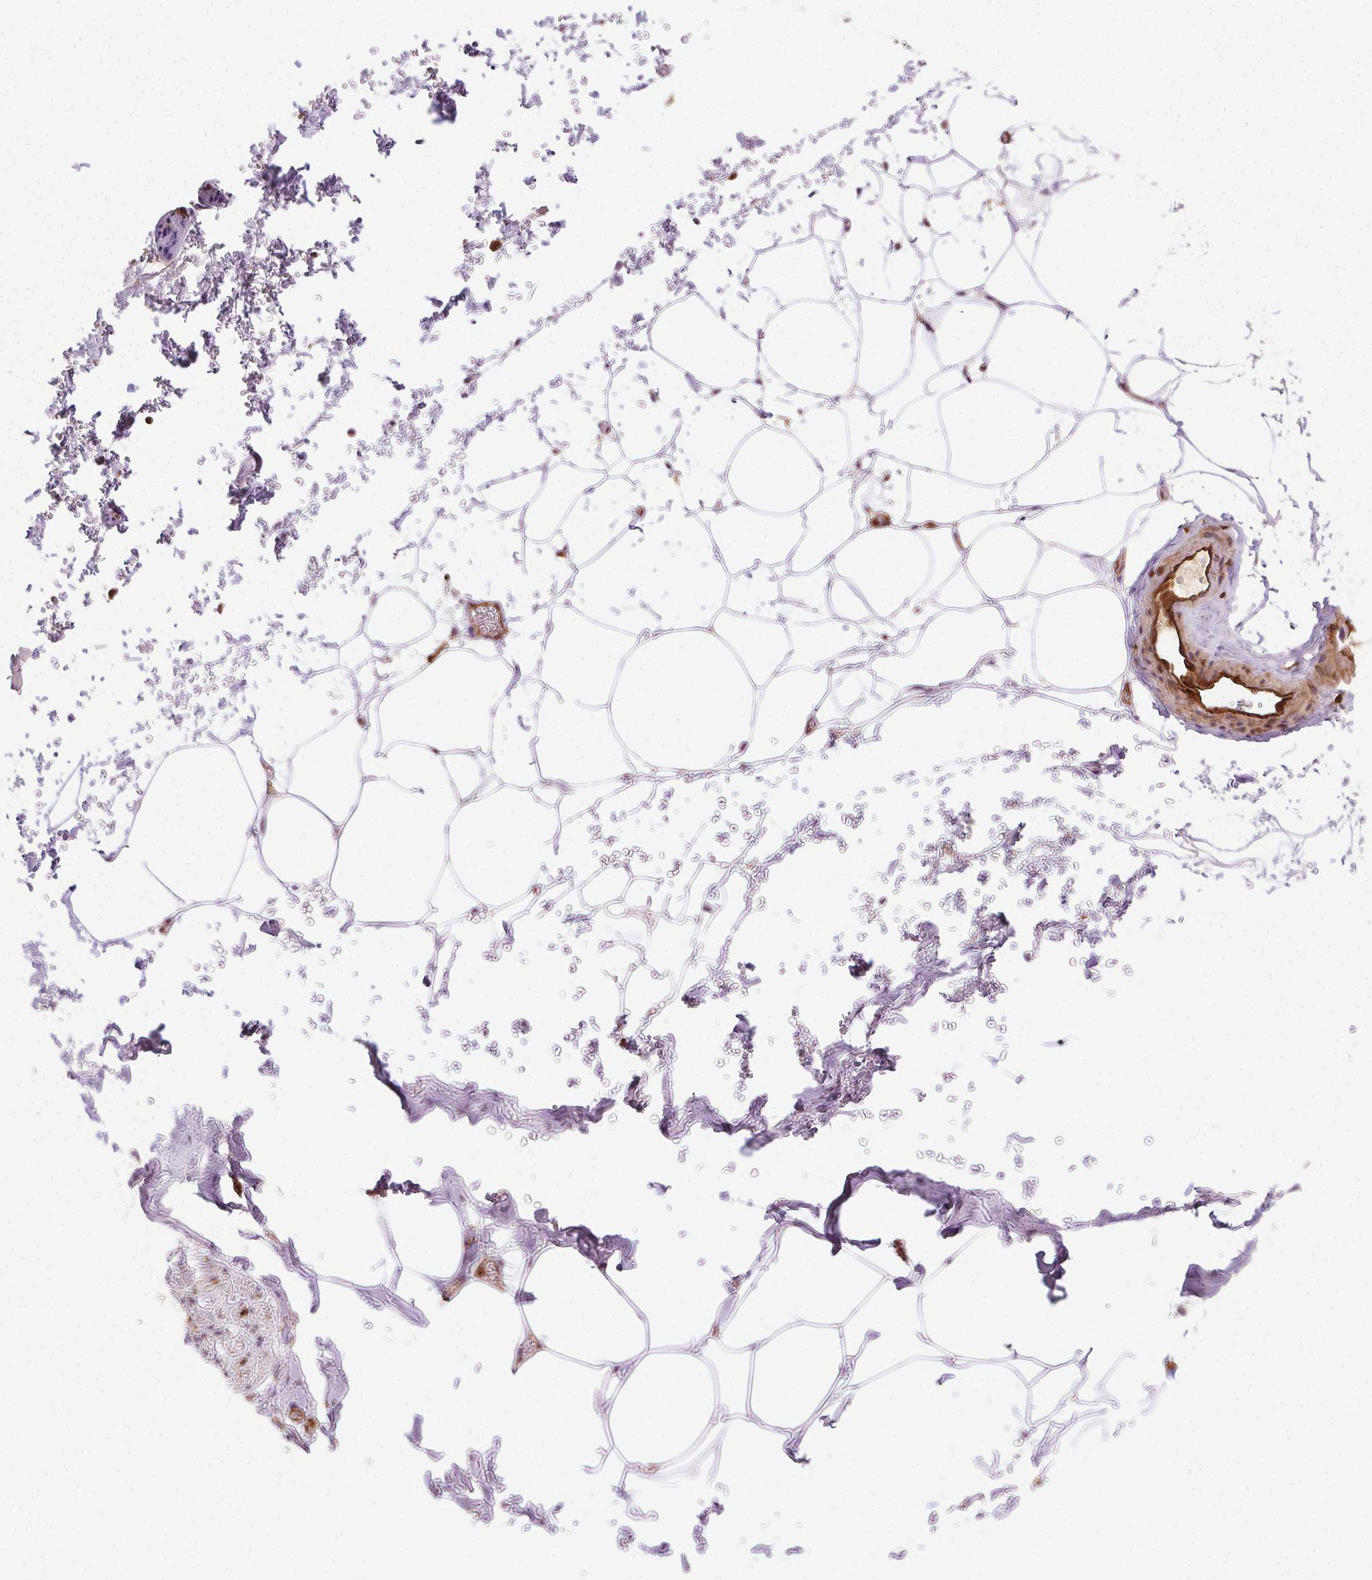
{"staining": {"intensity": "weak", "quantity": "25%-75%", "location": "cytoplasmic/membranous"}, "tissue": "adipose tissue", "cell_type": "Adipocytes", "image_type": "normal", "snomed": [{"axis": "morphology", "description": "Normal tissue, NOS"}, {"axis": "topography", "description": "Prostate"}, {"axis": "topography", "description": "Peripheral nerve tissue"}], "caption": "Adipocytes show weak cytoplasmic/membranous staining in approximately 25%-75% of cells in normal adipose tissue.", "gene": "RNASET2", "patient": {"sex": "male", "age": 55}}